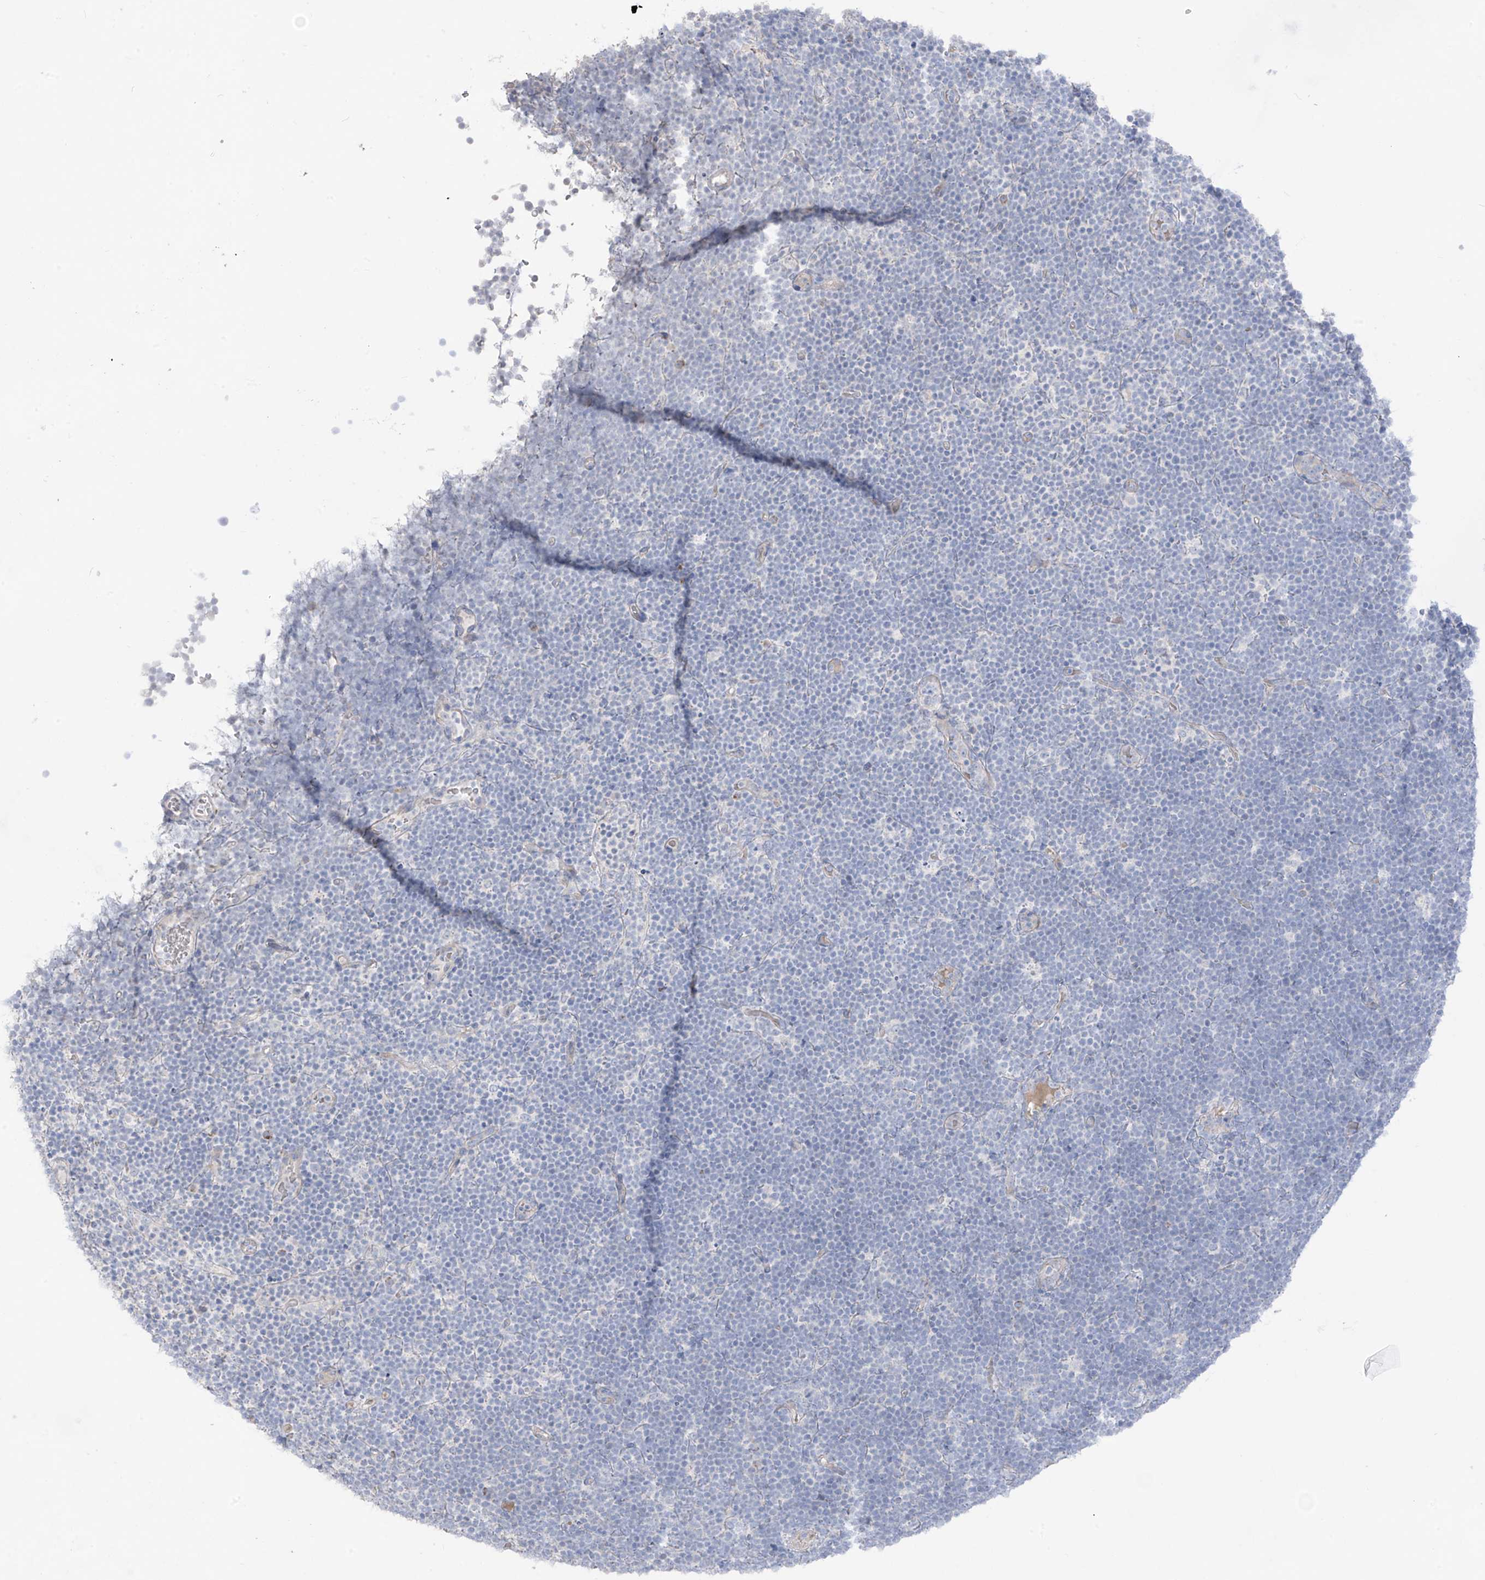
{"staining": {"intensity": "negative", "quantity": "none", "location": "none"}, "tissue": "lymphoma", "cell_type": "Tumor cells", "image_type": "cancer", "snomed": [{"axis": "morphology", "description": "Malignant lymphoma, non-Hodgkin's type, High grade"}, {"axis": "topography", "description": "Lymph node"}], "caption": "Human high-grade malignant lymphoma, non-Hodgkin's type stained for a protein using immunohistochemistry (IHC) reveals no positivity in tumor cells.", "gene": "ASPRV1", "patient": {"sex": "male", "age": 13}}